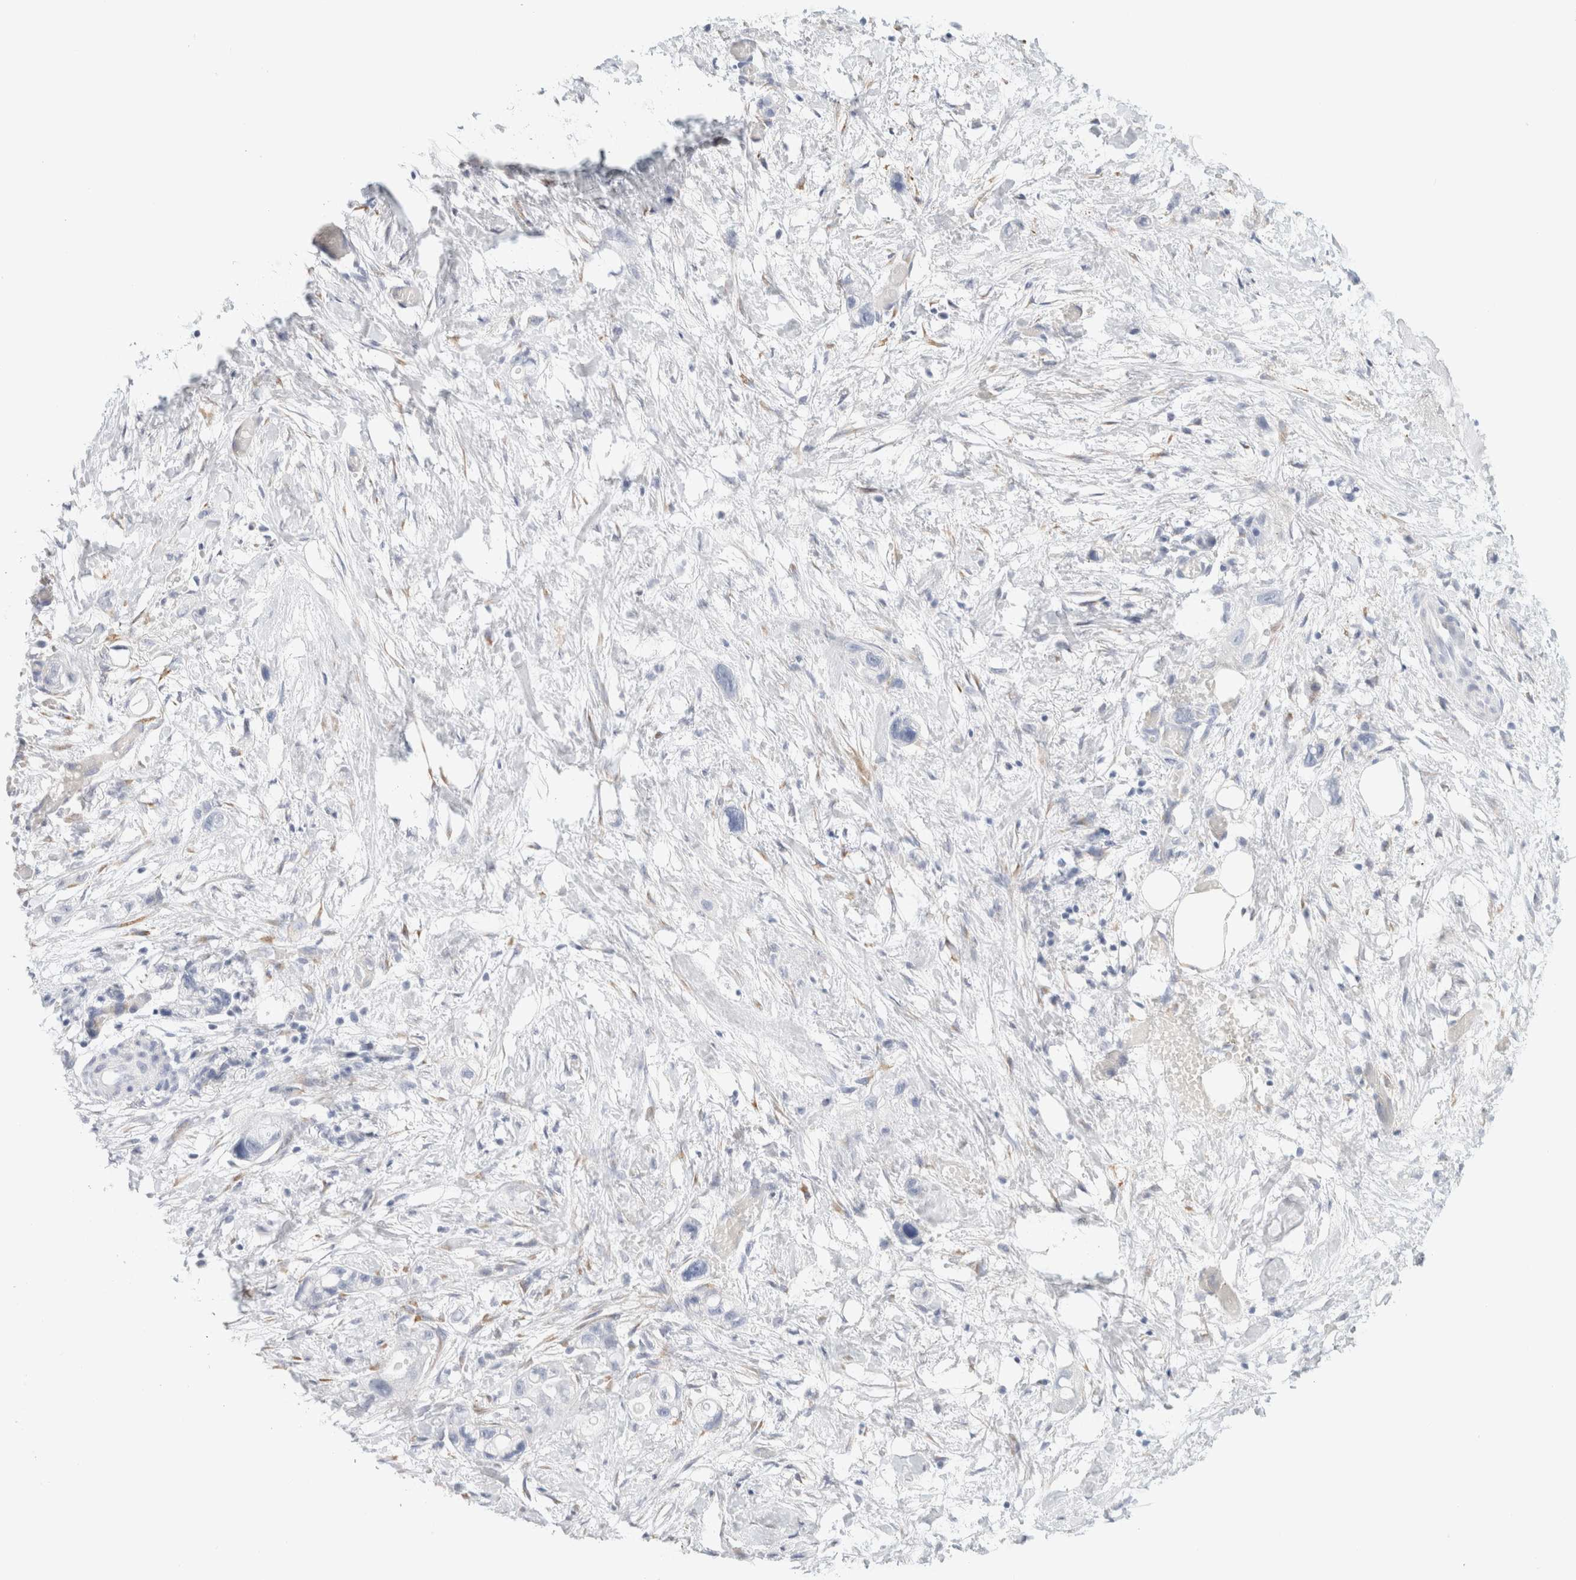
{"staining": {"intensity": "negative", "quantity": "none", "location": "none"}, "tissue": "stomach cancer", "cell_type": "Tumor cells", "image_type": "cancer", "snomed": [{"axis": "morphology", "description": "Adenocarcinoma, NOS"}, {"axis": "topography", "description": "Stomach"}, {"axis": "topography", "description": "Stomach, lower"}], "caption": "A high-resolution histopathology image shows IHC staining of stomach cancer, which demonstrates no significant positivity in tumor cells.", "gene": "RTN4", "patient": {"sex": "female", "age": 48}}